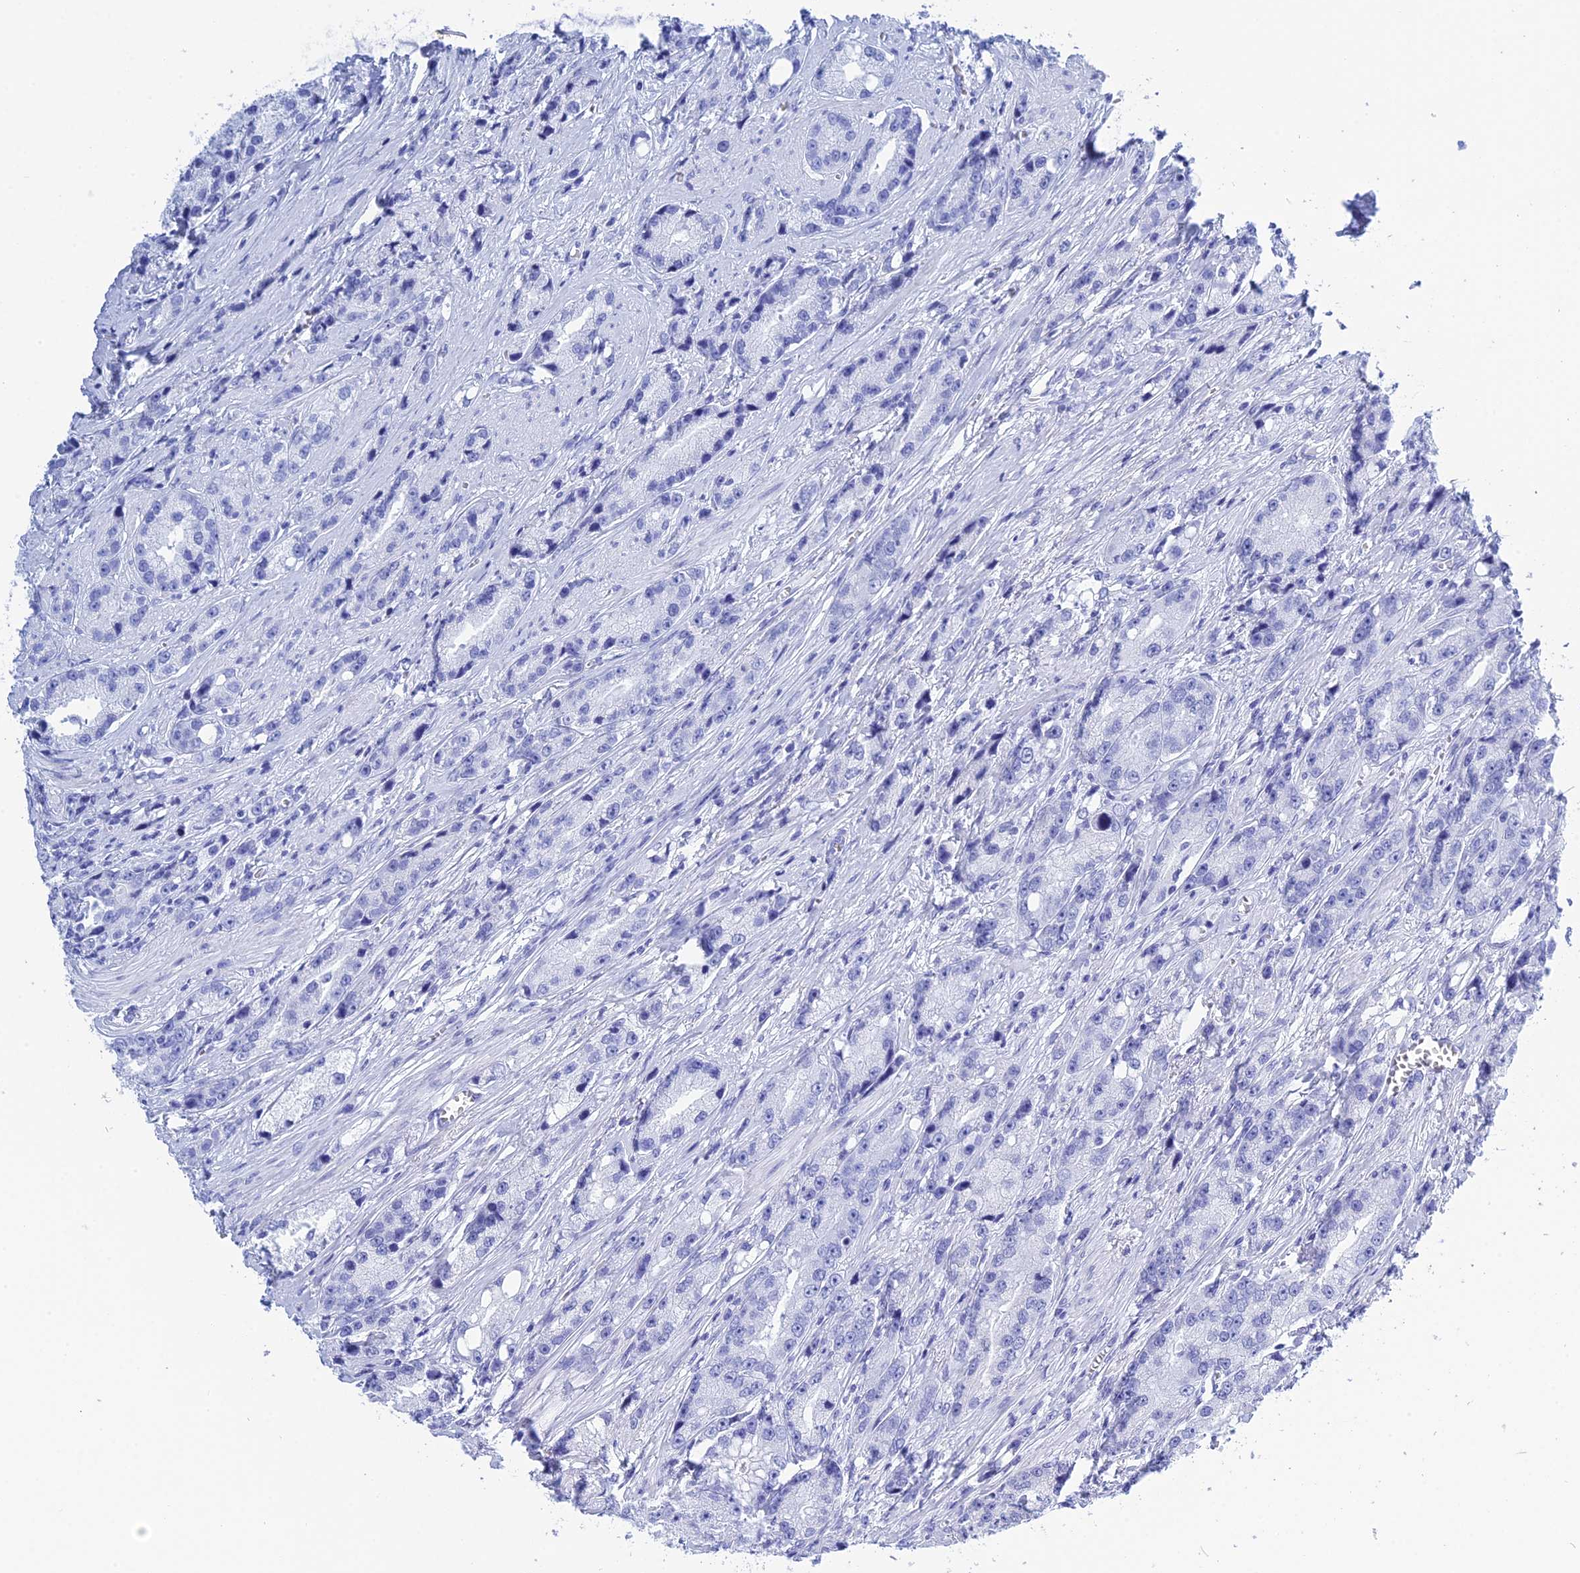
{"staining": {"intensity": "negative", "quantity": "none", "location": "none"}, "tissue": "prostate cancer", "cell_type": "Tumor cells", "image_type": "cancer", "snomed": [{"axis": "morphology", "description": "Adenocarcinoma, High grade"}, {"axis": "topography", "description": "Prostate"}], "caption": "This photomicrograph is of prostate adenocarcinoma (high-grade) stained with IHC to label a protein in brown with the nuclei are counter-stained blue. There is no expression in tumor cells. Nuclei are stained in blue.", "gene": "TEX101", "patient": {"sex": "male", "age": 74}}